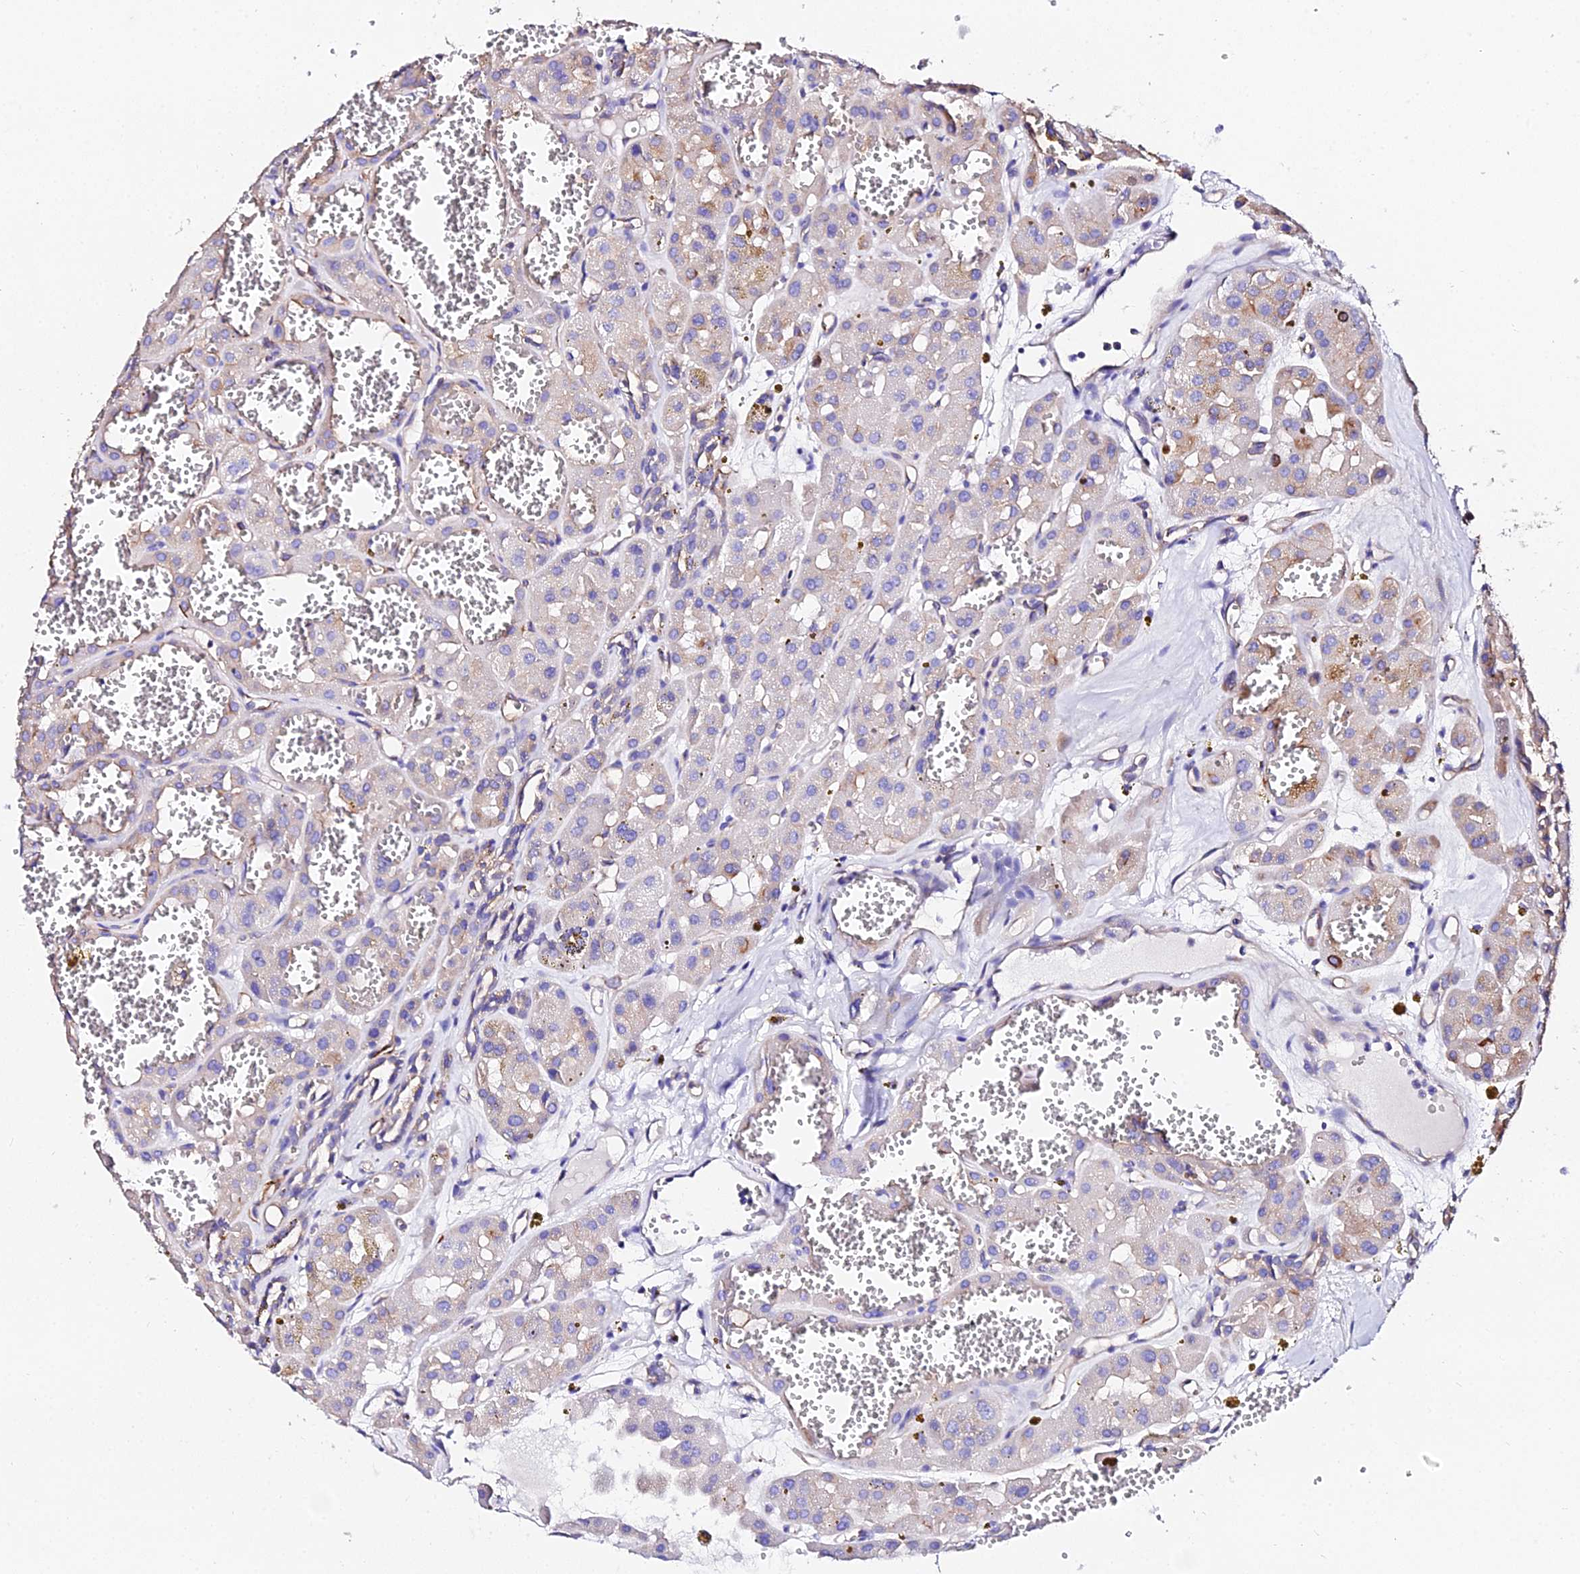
{"staining": {"intensity": "weak", "quantity": "<25%", "location": "cytoplasmic/membranous"}, "tissue": "renal cancer", "cell_type": "Tumor cells", "image_type": "cancer", "snomed": [{"axis": "morphology", "description": "Carcinoma, NOS"}, {"axis": "topography", "description": "Kidney"}], "caption": "Immunohistochemical staining of human renal cancer (carcinoma) reveals no significant expression in tumor cells.", "gene": "DAW1", "patient": {"sex": "female", "age": 75}}